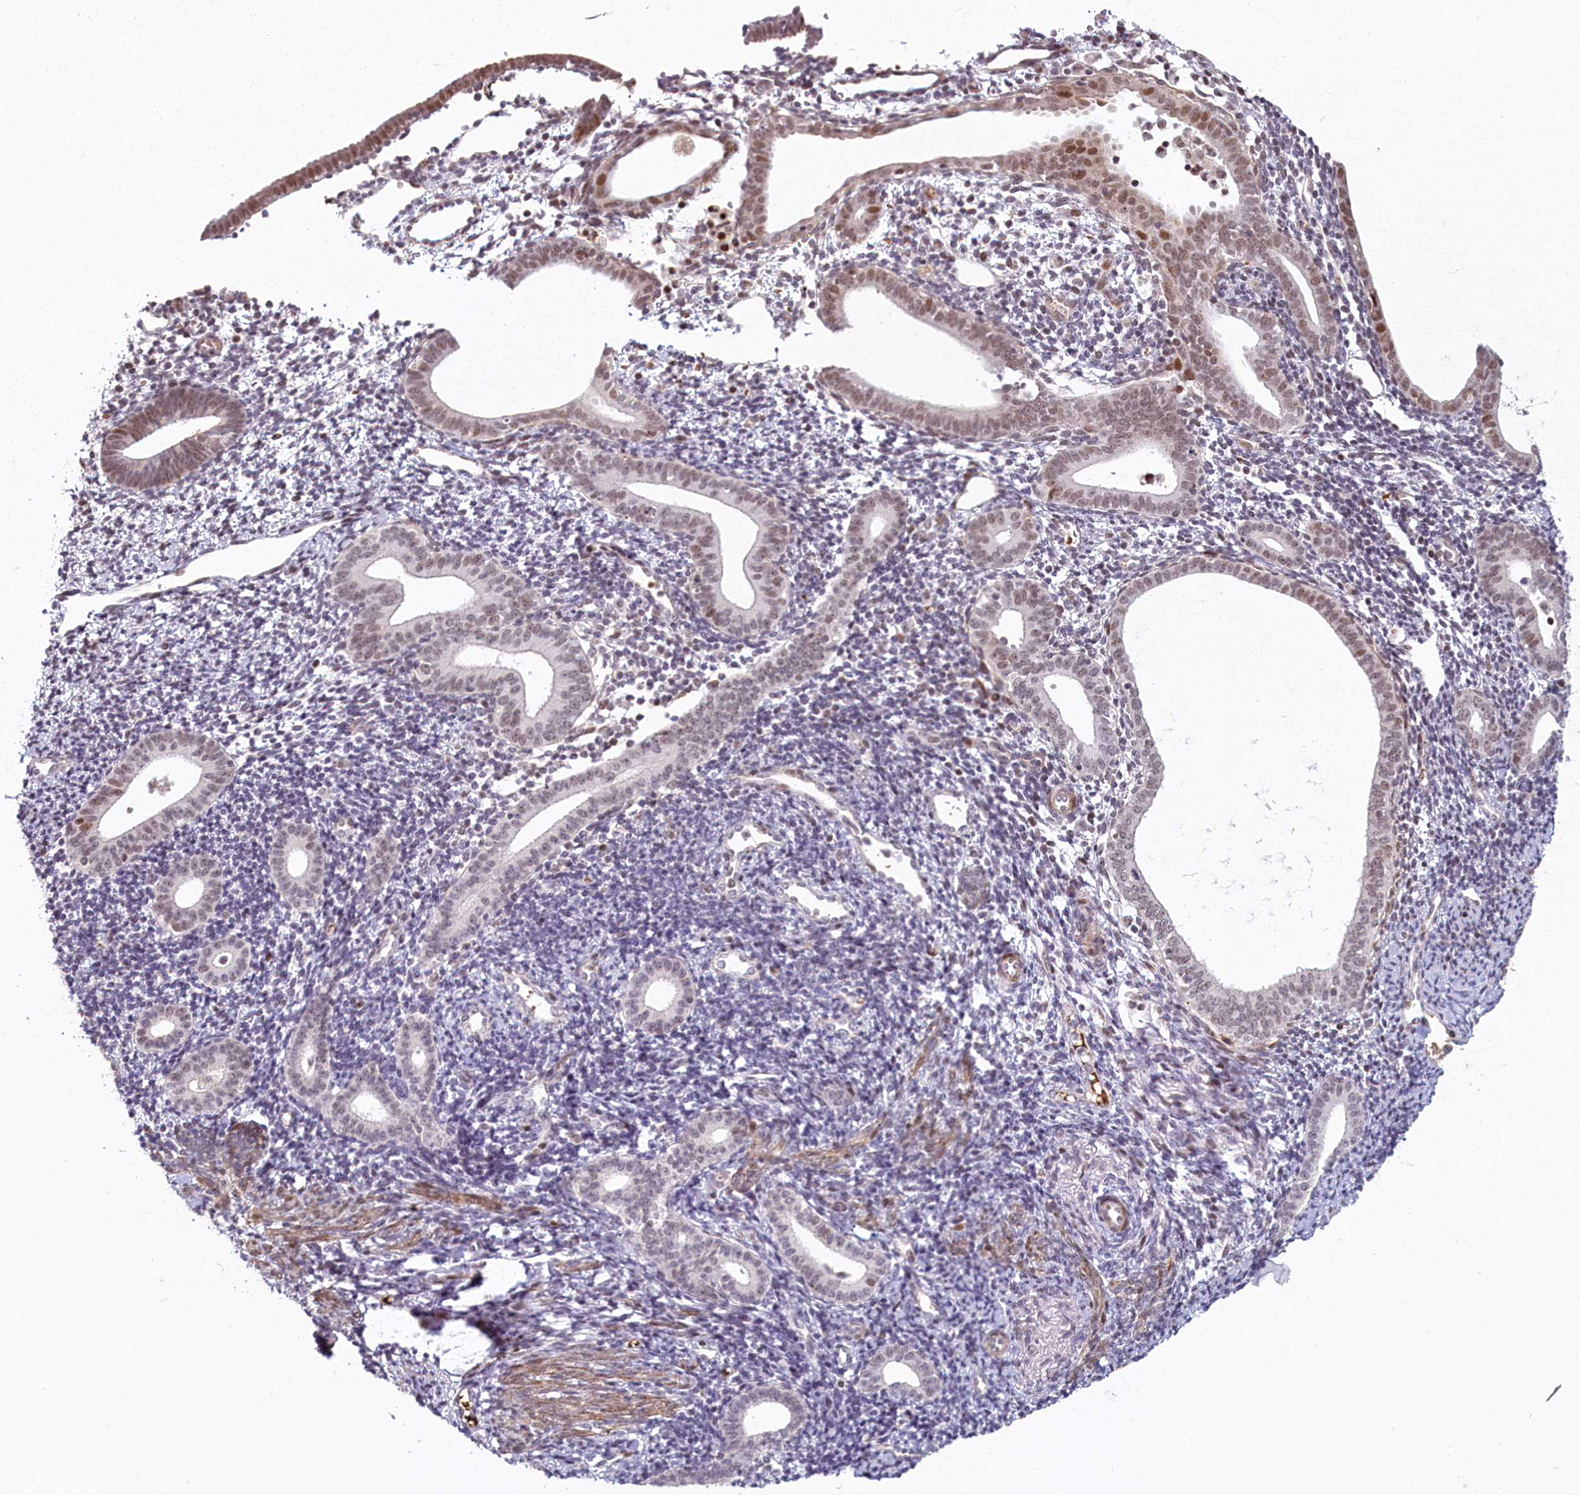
{"staining": {"intensity": "moderate", "quantity": "<25%", "location": "nuclear"}, "tissue": "endometrium", "cell_type": "Cells in endometrial stroma", "image_type": "normal", "snomed": [{"axis": "morphology", "description": "Normal tissue, NOS"}, {"axis": "topography", "description": "Endometrium"}], "caption": "Moderate nuclear staining for a protein is appreciated in about <25% of cells in endometrial stroma of benign endometrium using immunohistochemistry.", "gene": "FAM204A", "patient": {"sex": "female", "age": 56}}